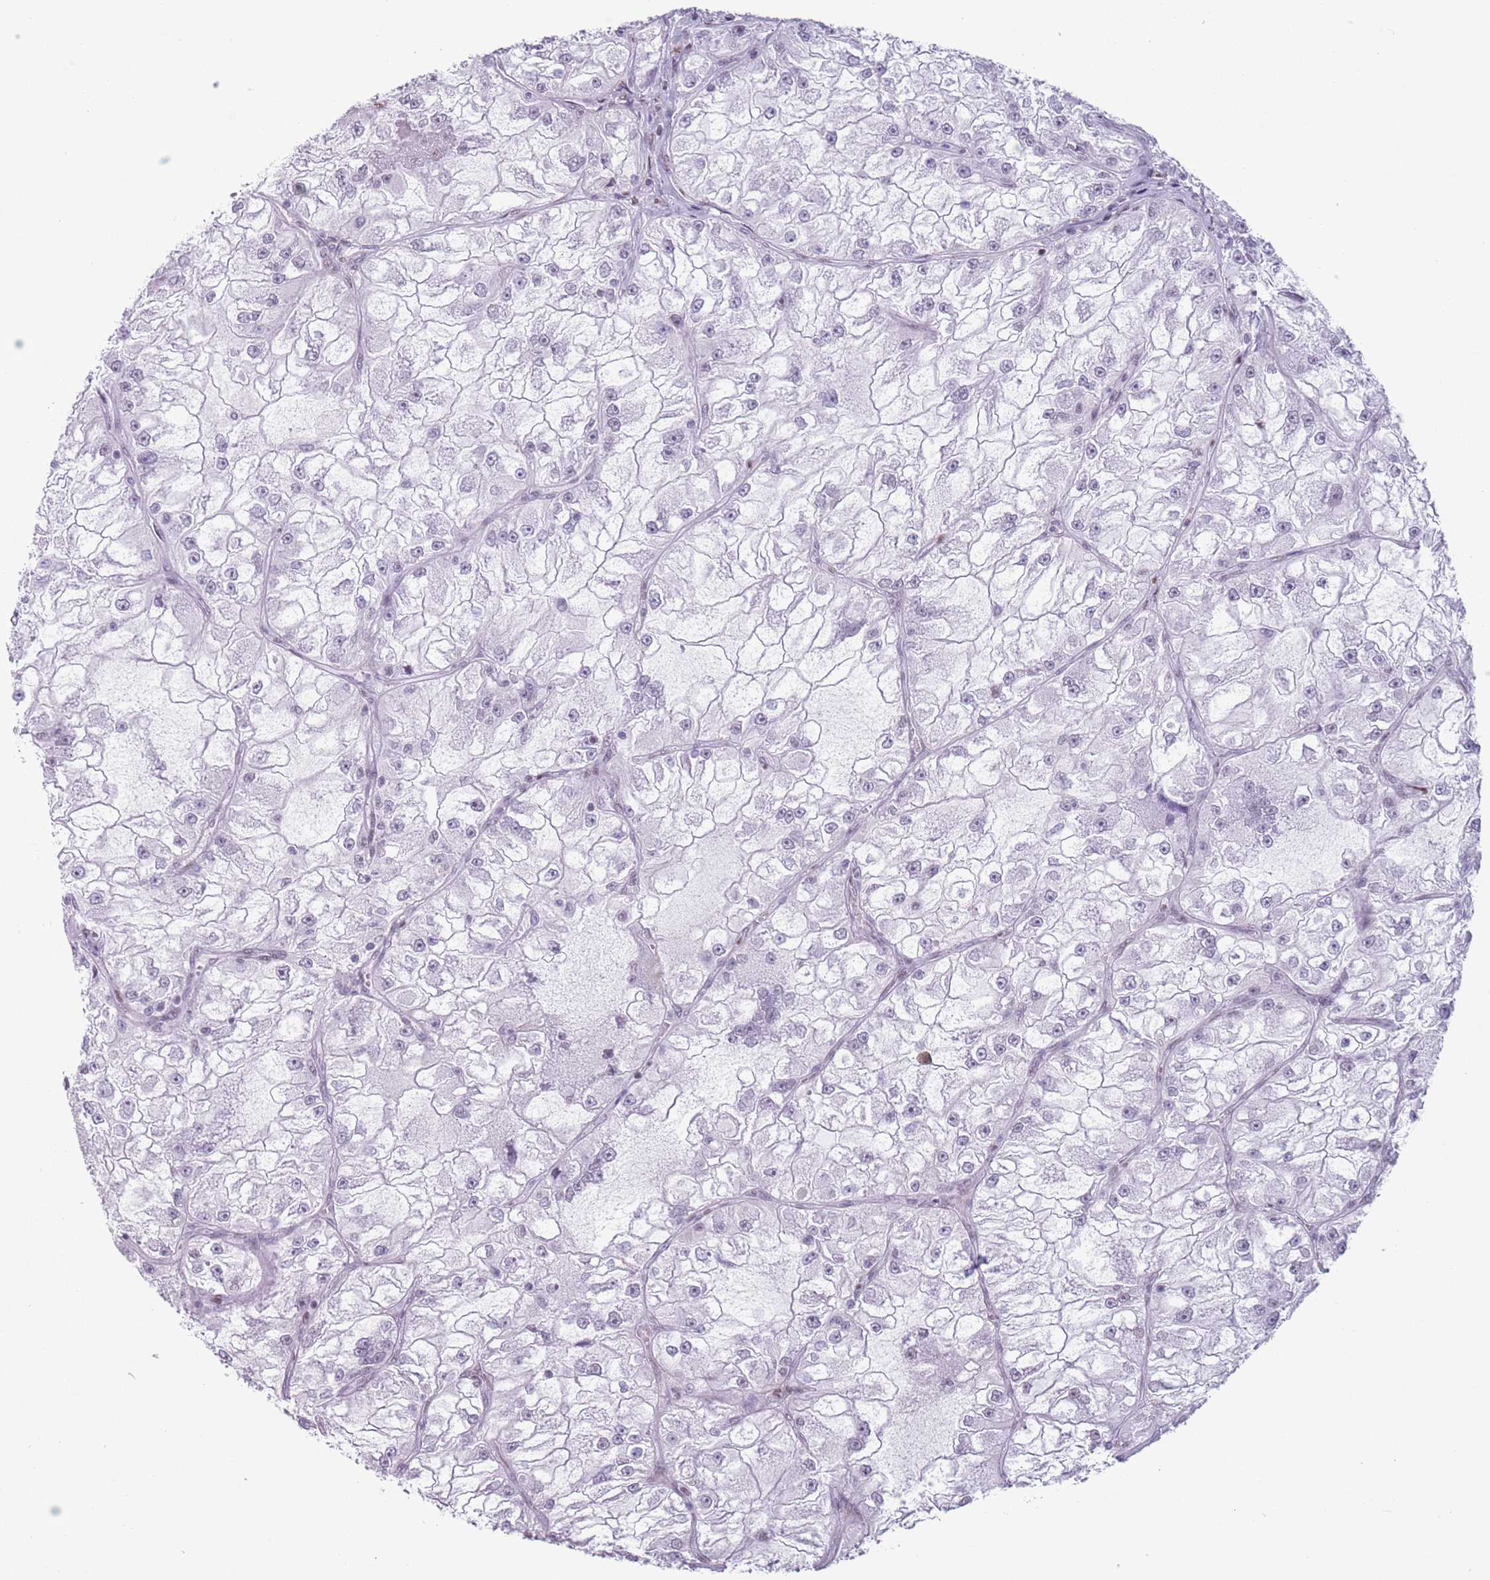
{"staining": {"intensity": "moderate", "quantity": "25%-75%", "location": "nuclear"}, "tissue": "renal cancer", "cell_type": "Tumor cells", "image_type": "cancer", "snomed": [{"axis": "morphology", "description": "Adenocarcinoma, NOS"}, {"axis": "topography", "description": "Kidney"}], "caption": "Adenocarcinoma (renal) tissue shows moderate nuclear positivity in about 25%-75% of tumor cells, visualized by immunohistochemistry.", "gene": "FAM104B", "patient": {"sex": "female", "age": 72}}